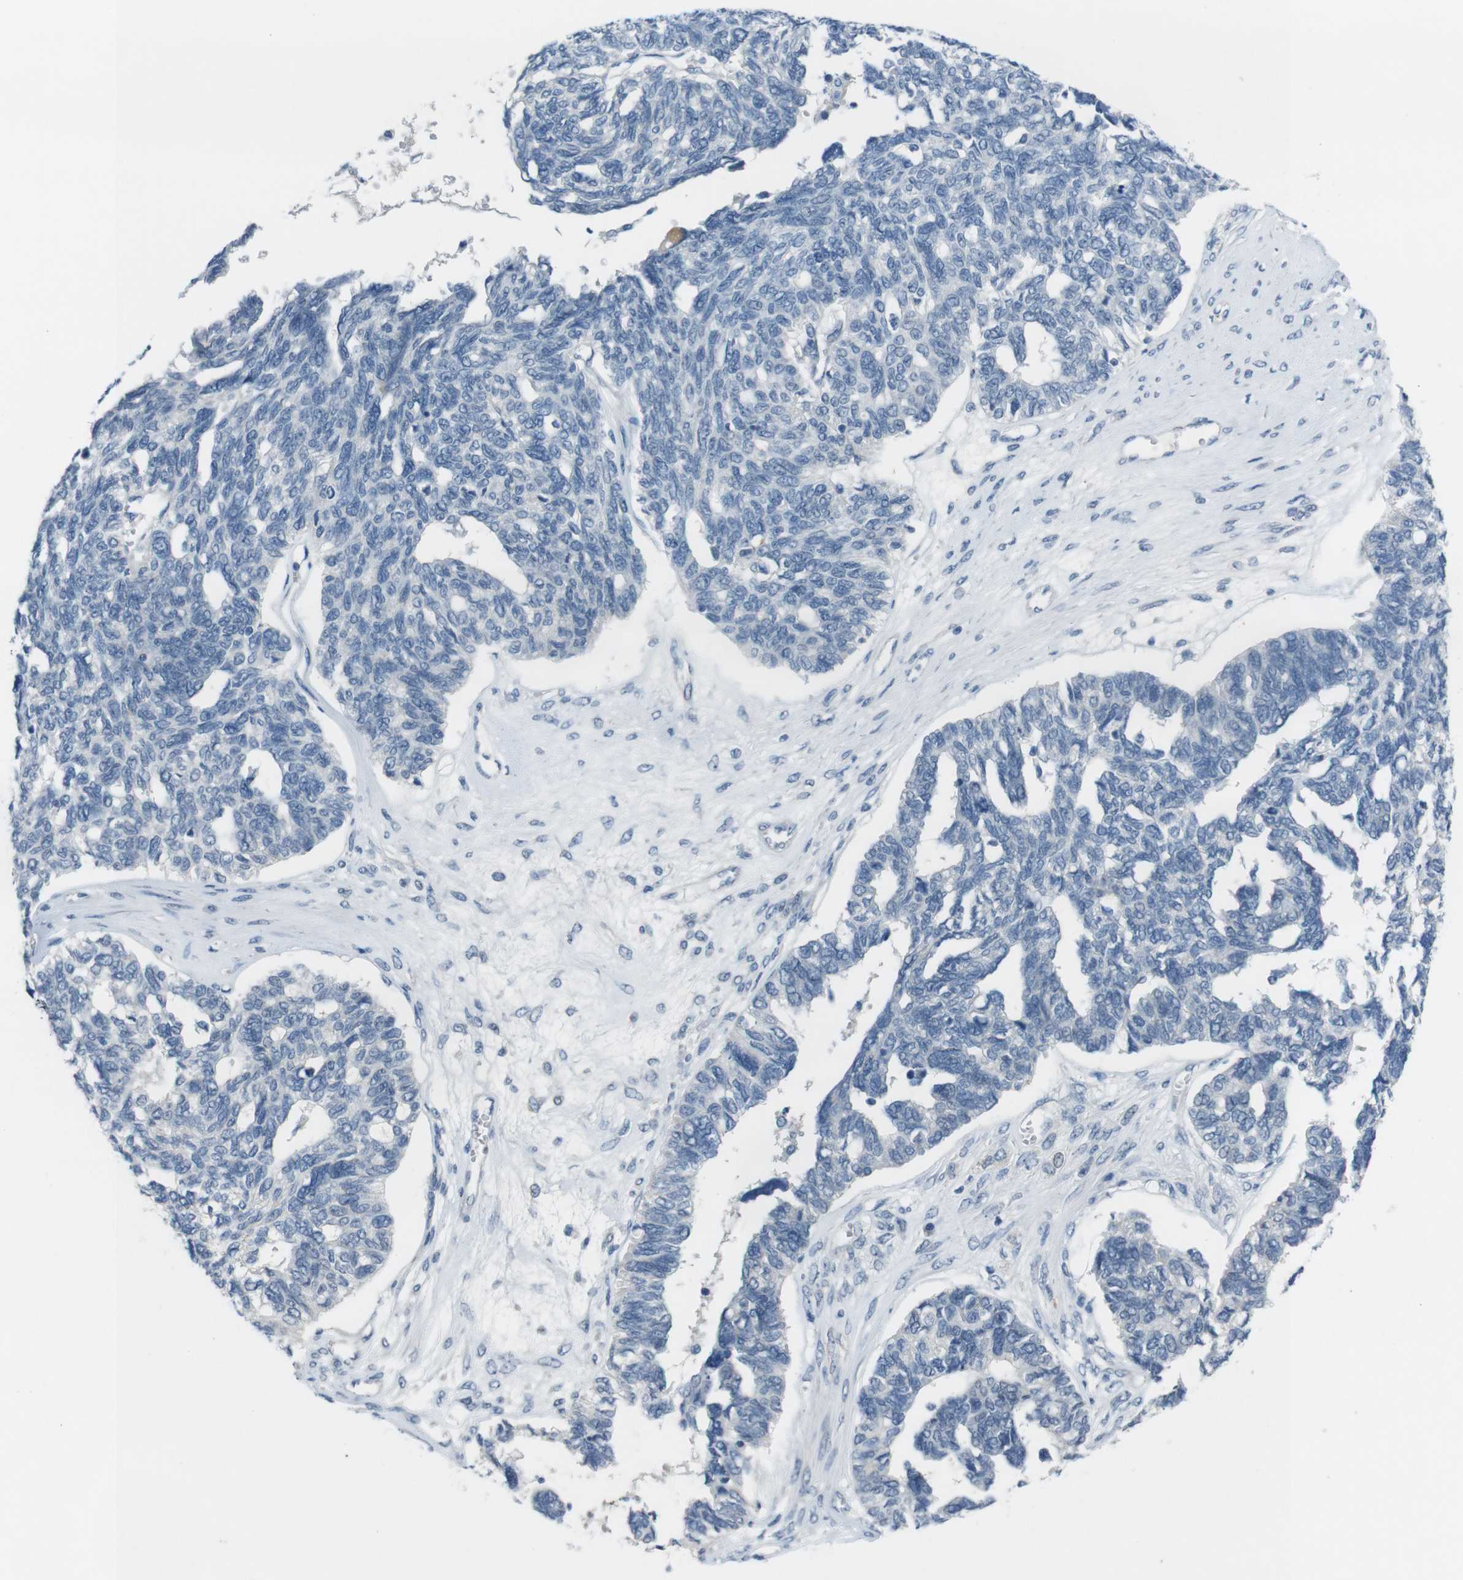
{"staining": {"intensity": "negative", "quantity": "none", "location": "none"}, "tissue": "ovarian cancer", "cell_type": "Tumor cells", "image_type": "cancer", "snomed": [{"axis": "morphology", "description": "Cystadenocarcinoma, serous, NOS"}, {"axis": "topography", "description": "Ovary"}], "caption": "Immunohistochemical staining of serous cystadenocarcinoma (ovarian) displays no significant expression in tumor cells. (IHC, brightfield microscopy, high magnification).", "gene": "HRH2", "patient": {"sex": "female", "age": 79}}